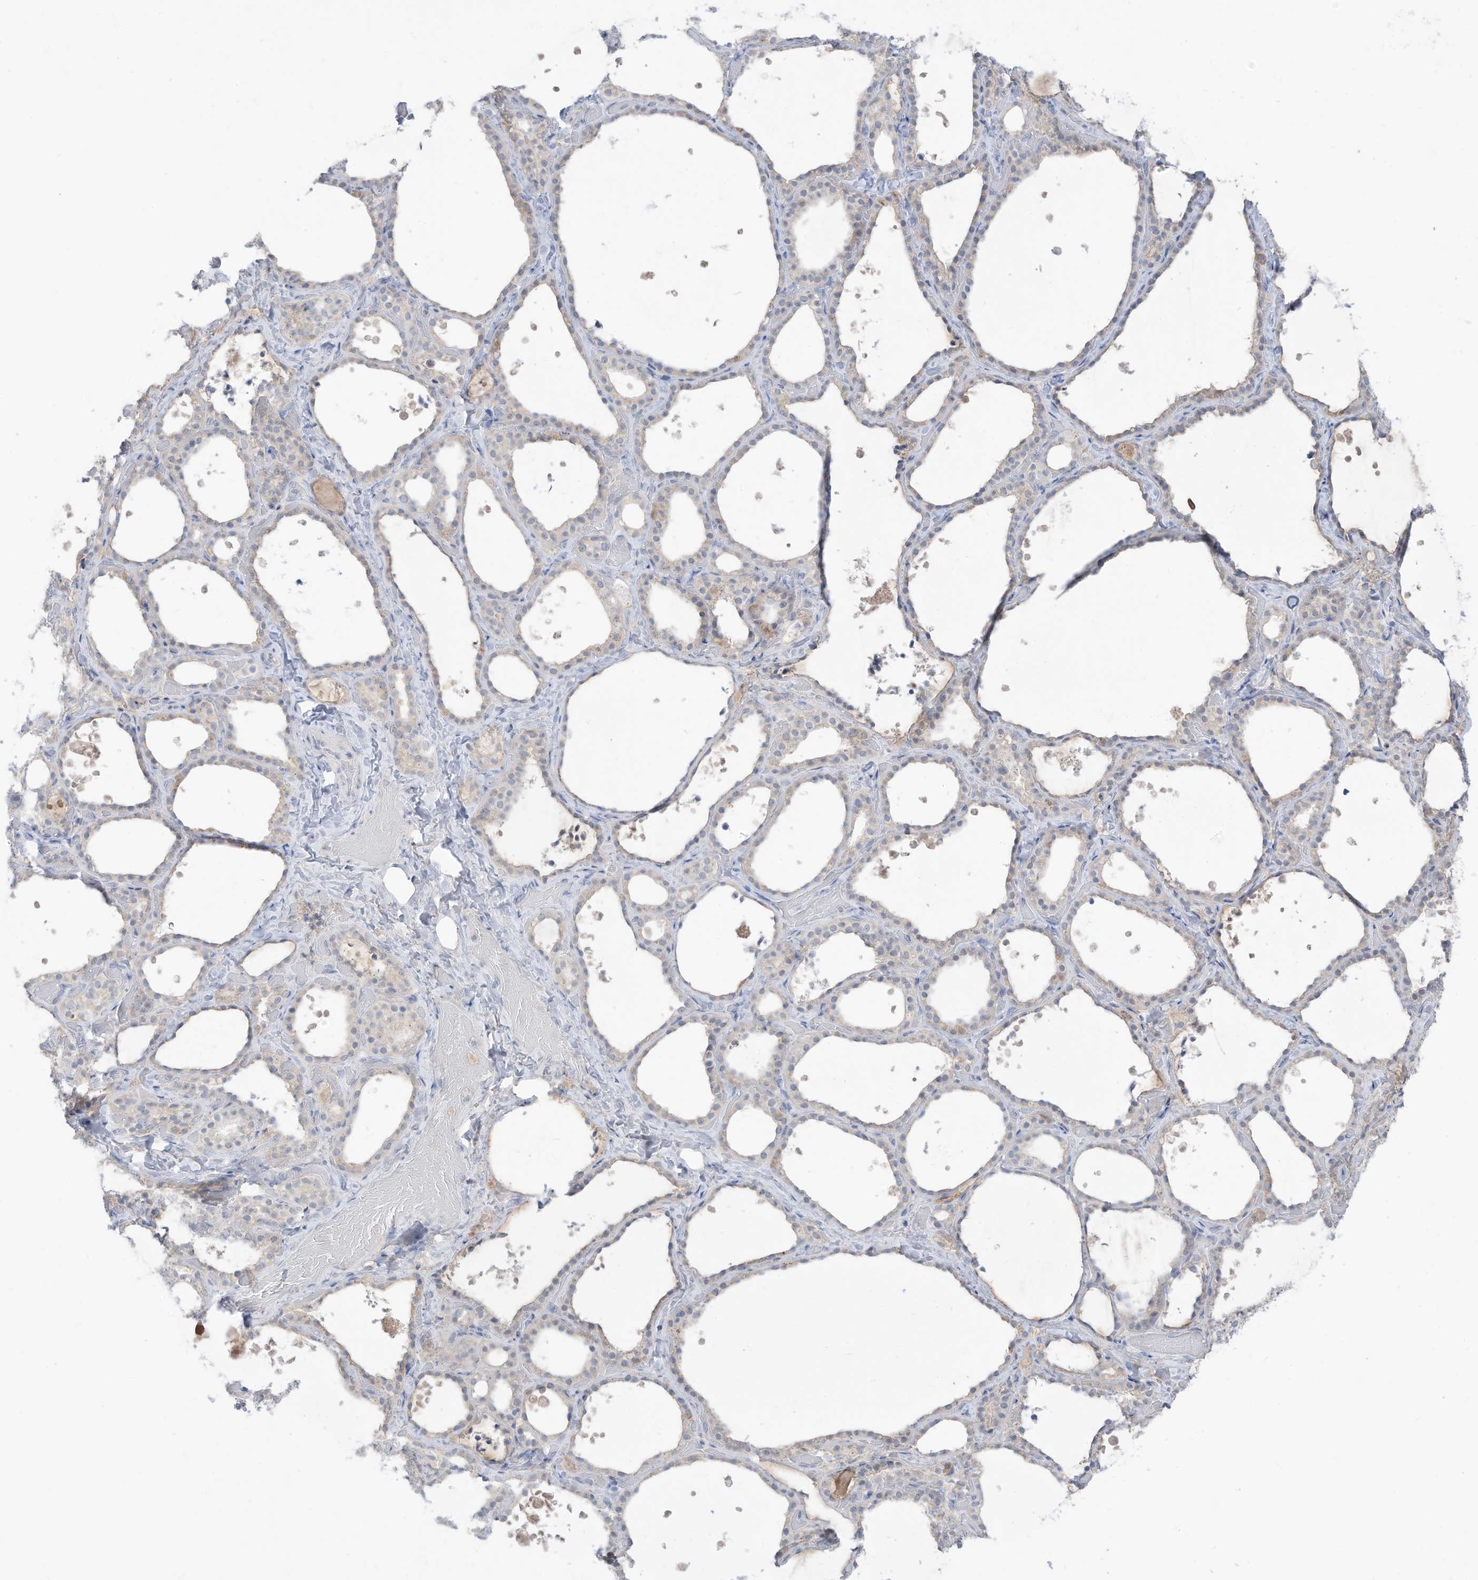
{"staining": {"intensity": "weak", "quantity": "<25%", "location": "cytoplasmic/membranous"}, "tissue": "thyroid gland", "cell_type": "Glandular cells", "image_type": "normal", "snomed": [{"axis": "morphology", "description": "Normal tissue, NOS"}, {"axis": "topography", "description": "Thyroid gland"}], "caption": "DAB (3,3'-diaminobenzidine) immunohistochemical staining of unremarkable human thyroid gland reveals no significant expression in glandular cells. (Immunohistochemistry, brightfield microscopy, high magnification).", "gene": "OGT", "patient": {"sex": "female", "age": 44}}